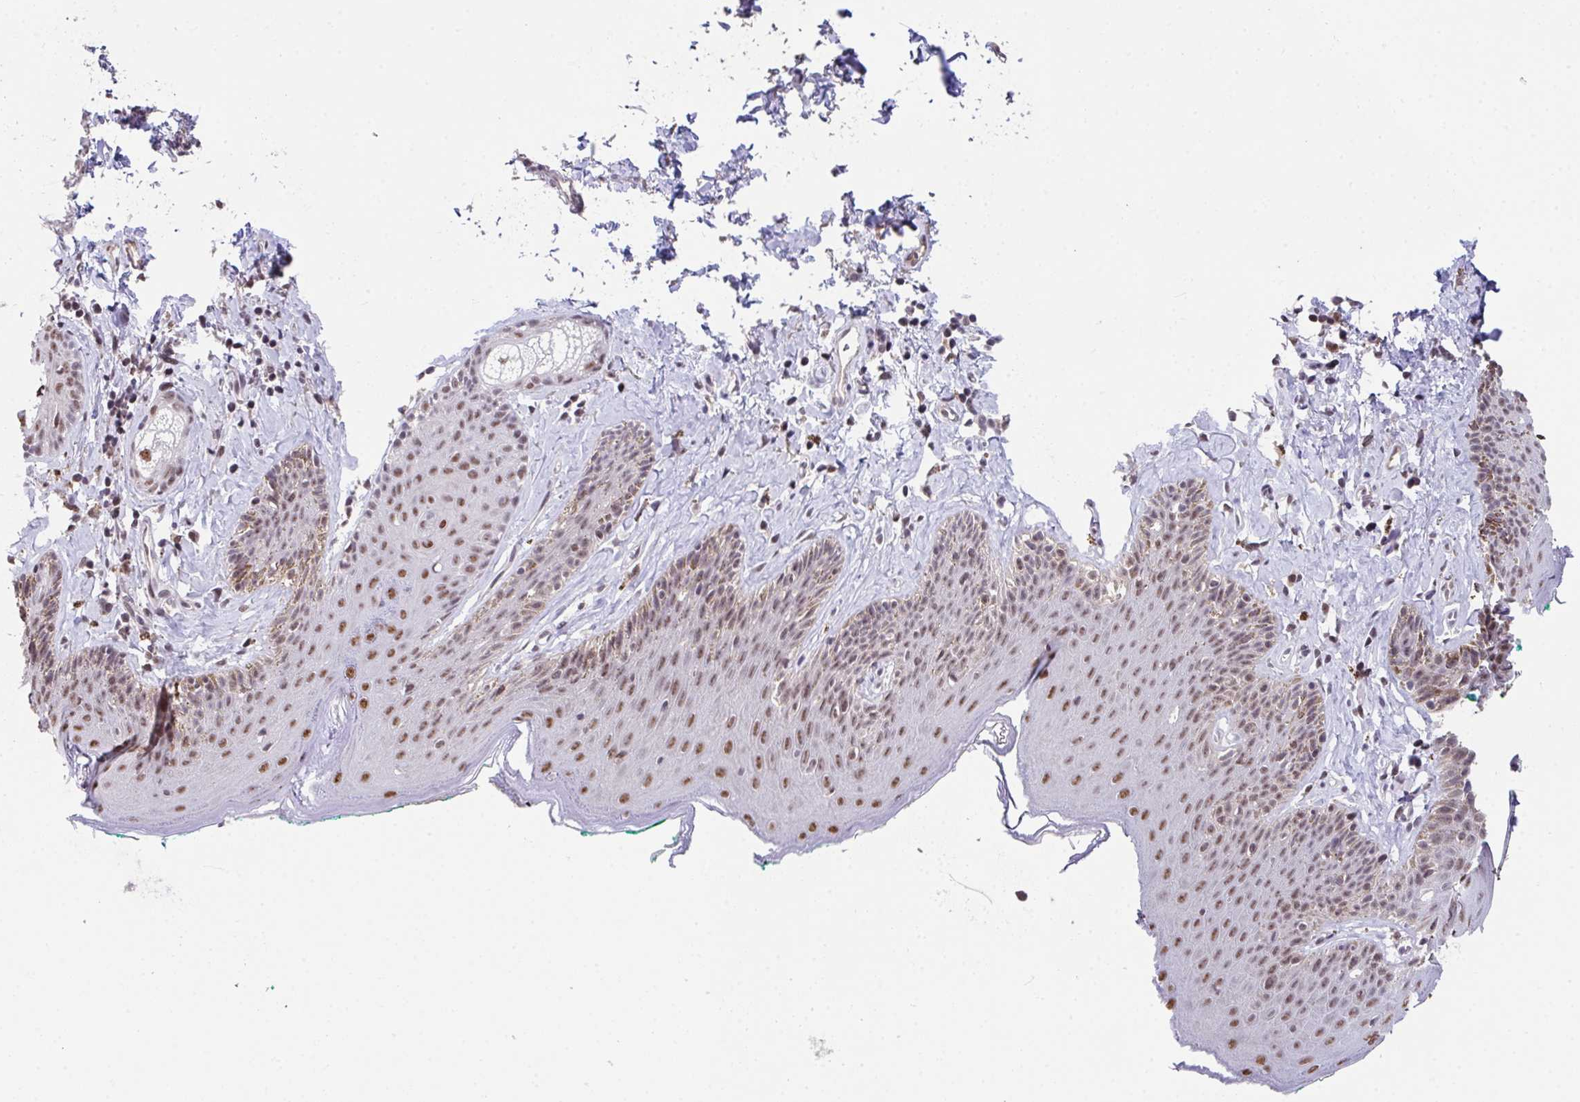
{"staining": {"intensity": "moderate", "quantity": ">75%", "location": "nuclear"}, "tissue": "skin", "cell_type": "Epidermal cells", "image_type": "normal", "snomed": [{"axis": "morphology", "description": "Normal tissue, NOS"}, {"axis": "topography", "description": "Vulva"}, {"axis": "topography", "description": "Peripheral nerve tissue"}], "caption": "DAB immunohistochemical staining of benign skin shows moderate nuclear protein expression in about >75% of epidermal cells. (DAB (3,3'-diaminobenzidine) IHC with brightfield microscopy, high magnification).", "gene": "RBBP6", "patient": {"sex": "female", "age": 66}}